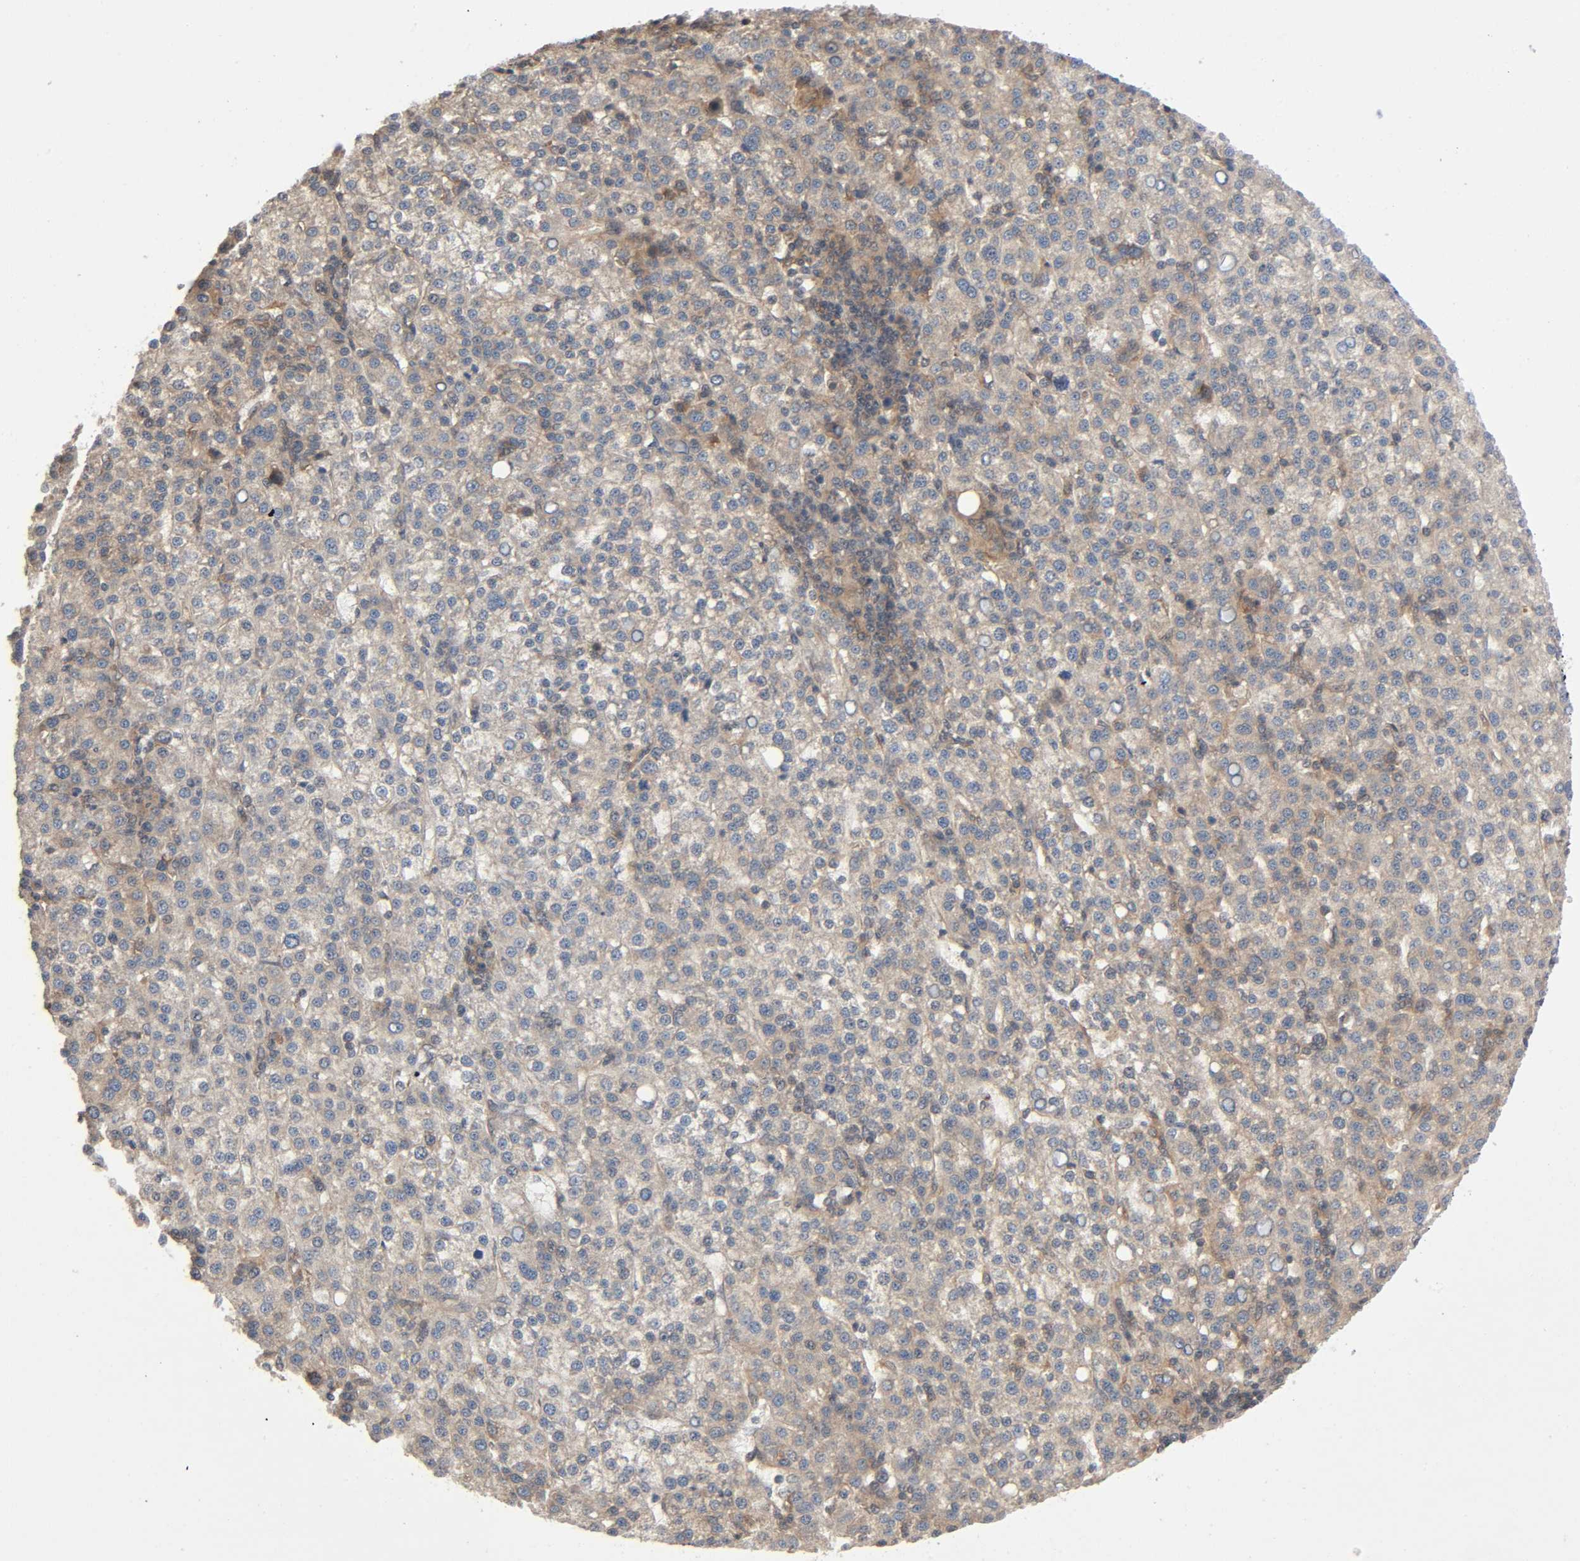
{"staining": {"intensity": "weak", "quantity": ">75%", "location": "cytoplasmic/membranous"}, "tissue": "liver cancer", "cell_type": "Tumor cells", "image_type": "cancer", "snomed": [{"axis": "morphology", "description": "Carcinoma, Hepatocellular, NOS"}, {"axis": "topography", "description": "Liver"}], "caption": "Human hepatocellular carcinoma (liver) stained for a protein (brown) reveals weak cytoplasmic/membranous positive staining in about >75% of tumor cells.", "gene": "PPP2R1B", "patient": {"sex": "female", "age": 58}}